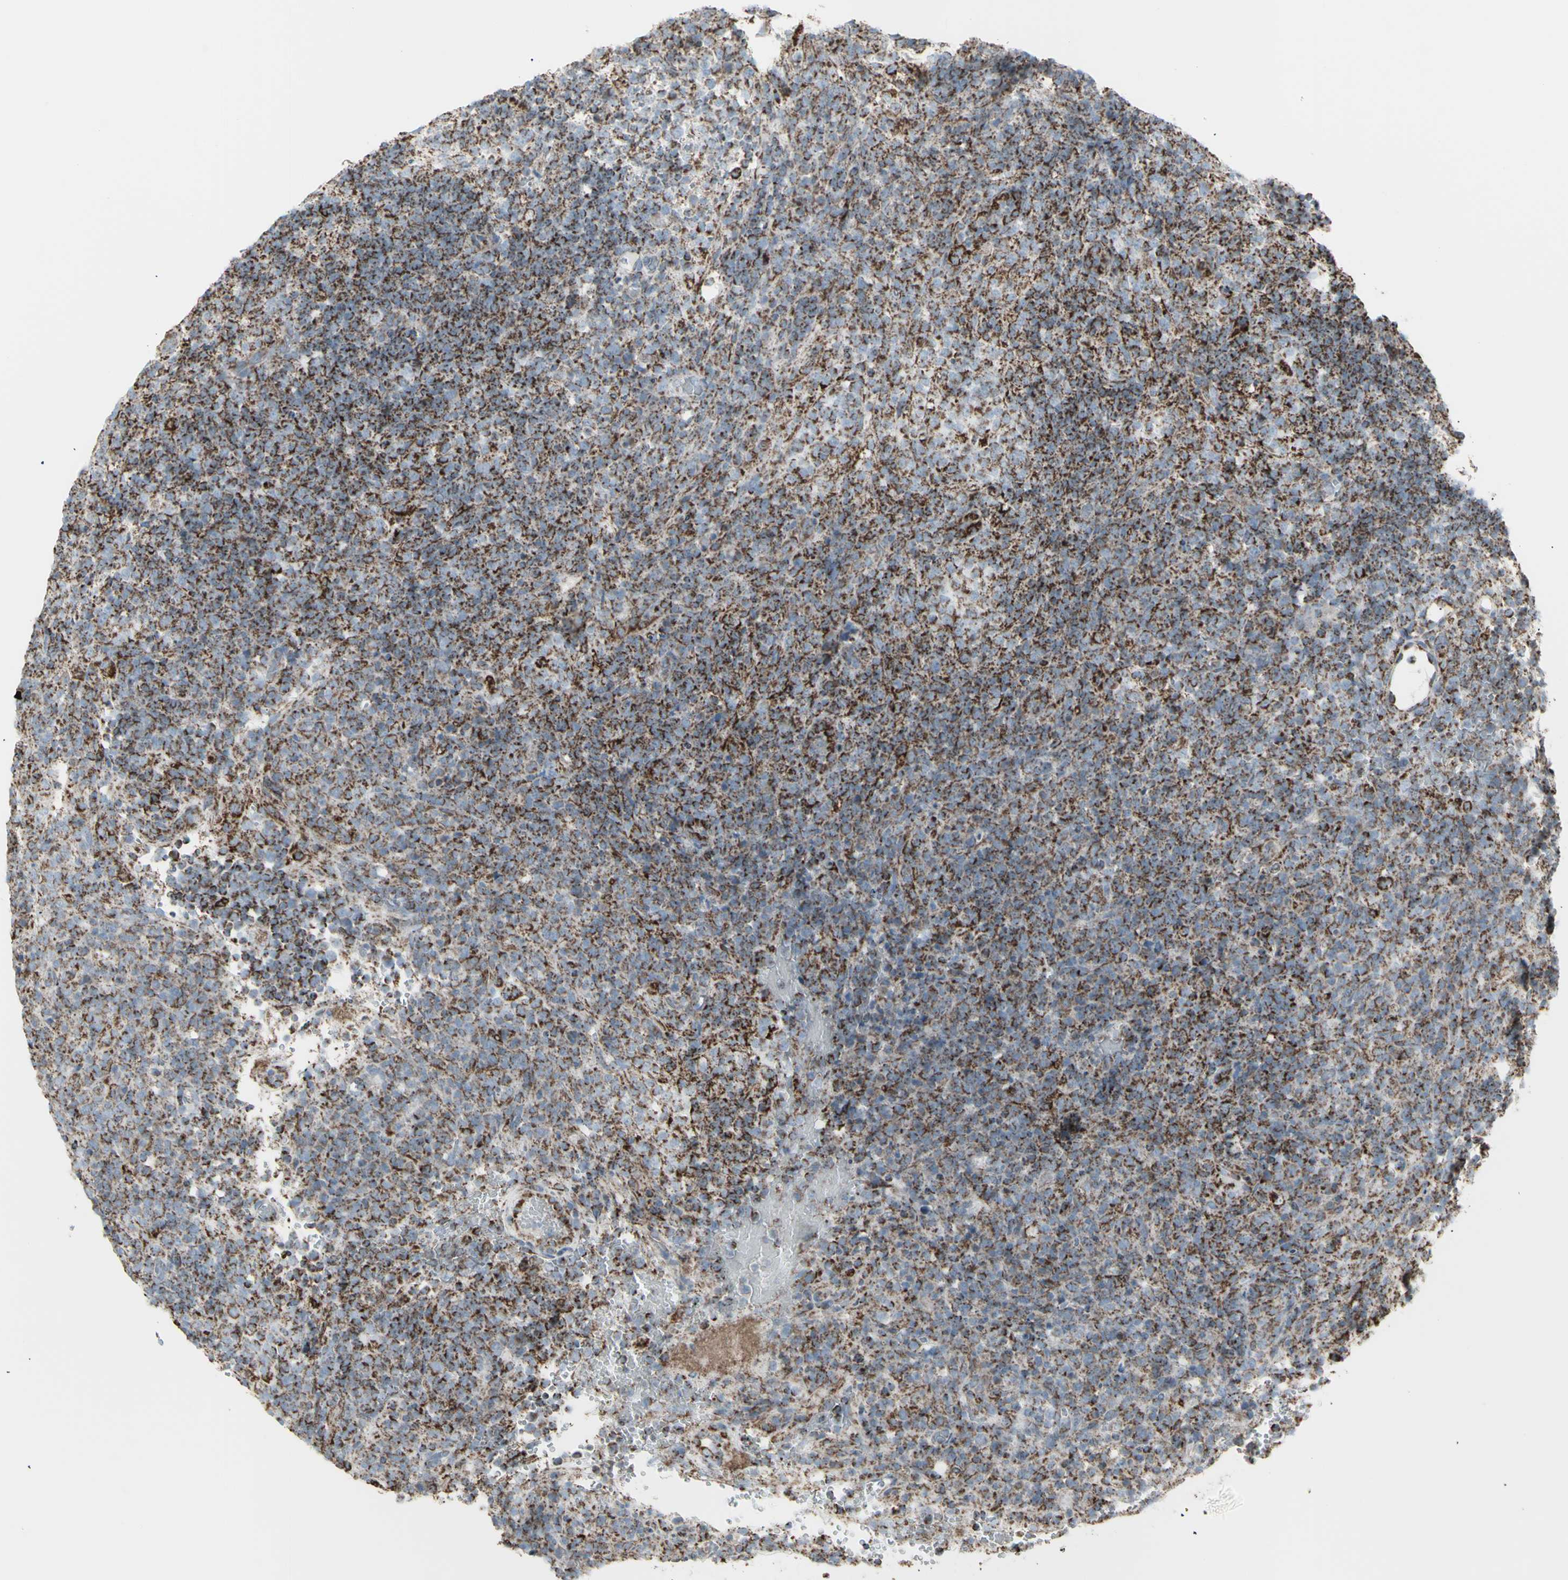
{"staining": {"intensity": "strong", "quantity": "25%-75%", "location": "cytoplasmic/membranous"}, "tissue": "lymphoma", "cell_type": "Tumor cells", "image_type": "cancer", "snomed": [{"axis": "morphology", "description": "Malignant lymphoma, non-Hodgkin's type, High grade"}, {"axis": "topography", "description": "Lymph node"}], "caption": "Malignant lymphoma, non-Hodgkin's type (high-grade) tissue displays strong cytoplasmic/membranous staining in about 25%-75% of tumor cells", "gene": "PLGRKT", "patient": {"sex": "female", "age": 76}}